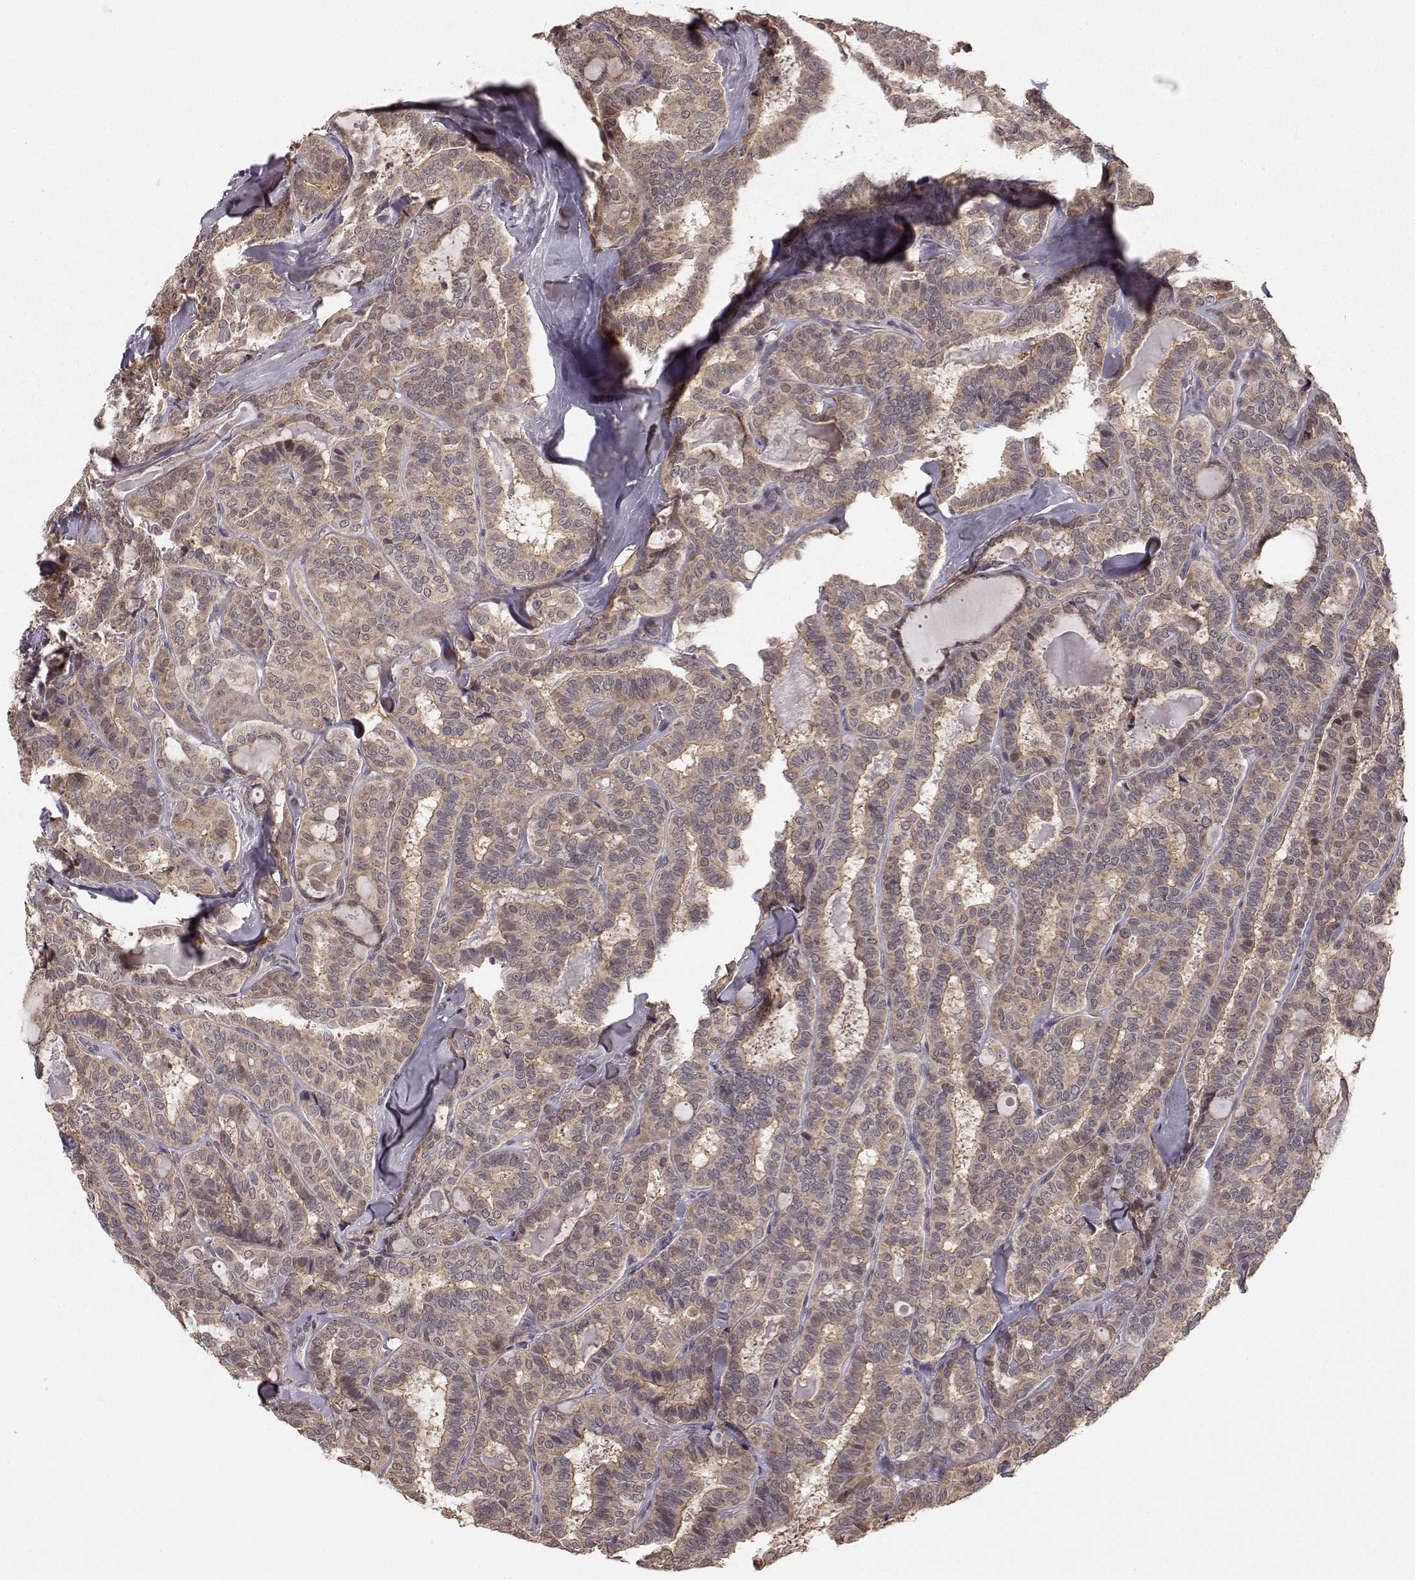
{"staining": {"intensity": "moderate", "quantity": ">75%", "location": "cytoplasmic/membranous"}, "tissue": "thyroid cancer", "cell_type": "Tumor cells", "image_type": "cancer", "snomed": [{"axis": "morphology", "description": "Papillary adenocarcinoma, NOS"}, {"axis": "topography", "description": "Thyroid gland"}], "caption": "About >75% of tumor cells in human thyroid cancer (papillary adenocarcinoma) reveal moderate cytoplasmic/membranous protein staining as visualized by brown immunohistochemical staining.", "gene": "PLEKHG3", "patient": {"sex": "female", "age": 39}}